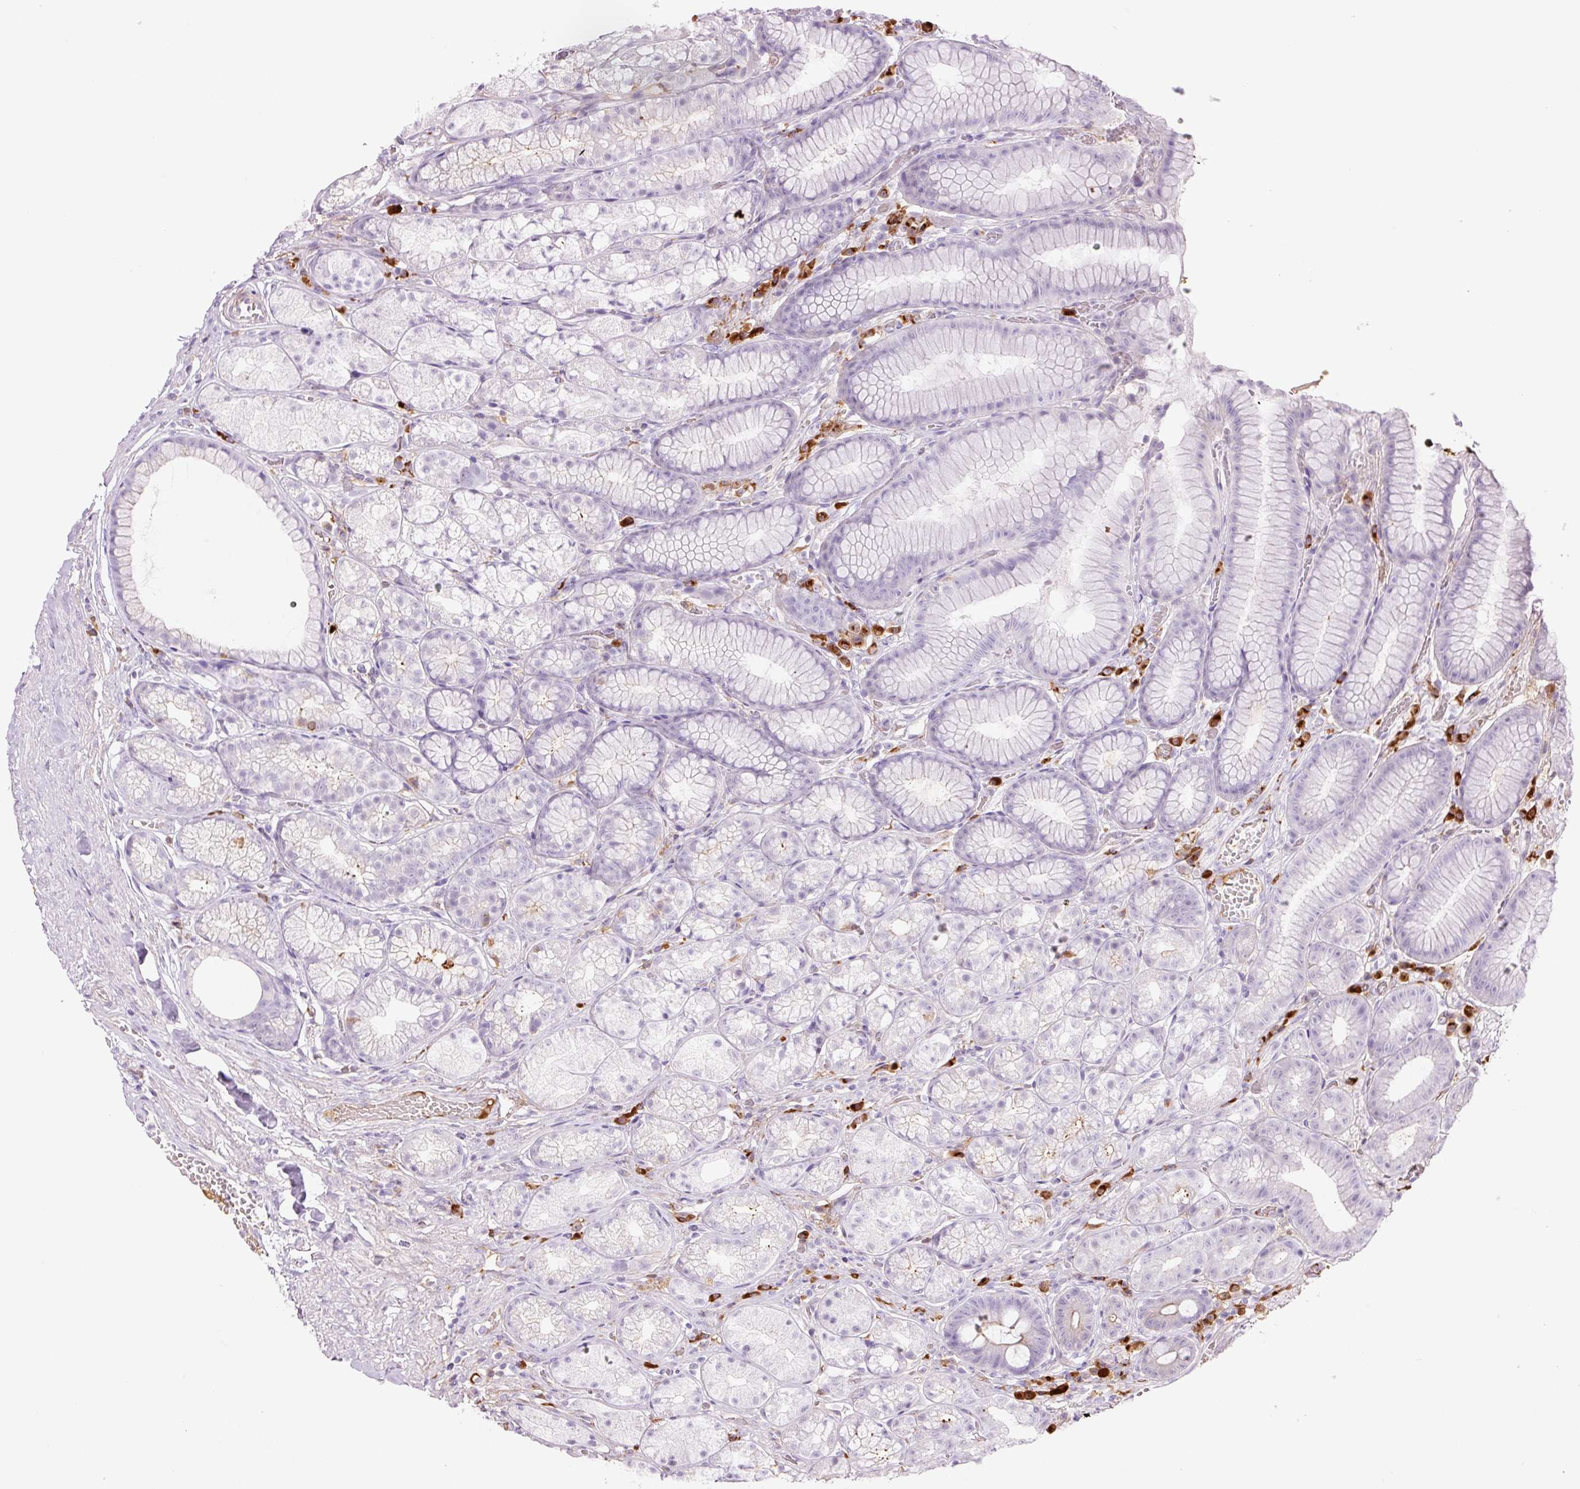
{"staining": {"intensity": "moderate", "quantity": "<25%", "location": "cytoplasmic/membranous"}, "tissue": "stomach", "cell_type": "Glandular cells", "image_type": "normal", "snomed": [{"axis": "morphology", "description": "Normal tissue, NOS"}, {"axis": "topography", "description": "Smooth muscle"}, {"axis": "topography", "description": "Stomach"}], "caption": "Immunohistochemical staining of benign human stomach exhibits moderate cytoplasmic/membranous protein positivity in approximately <25% of glandular cells.", "gene": "KLF1", "patient": {"sex": "male", "age": 70}}